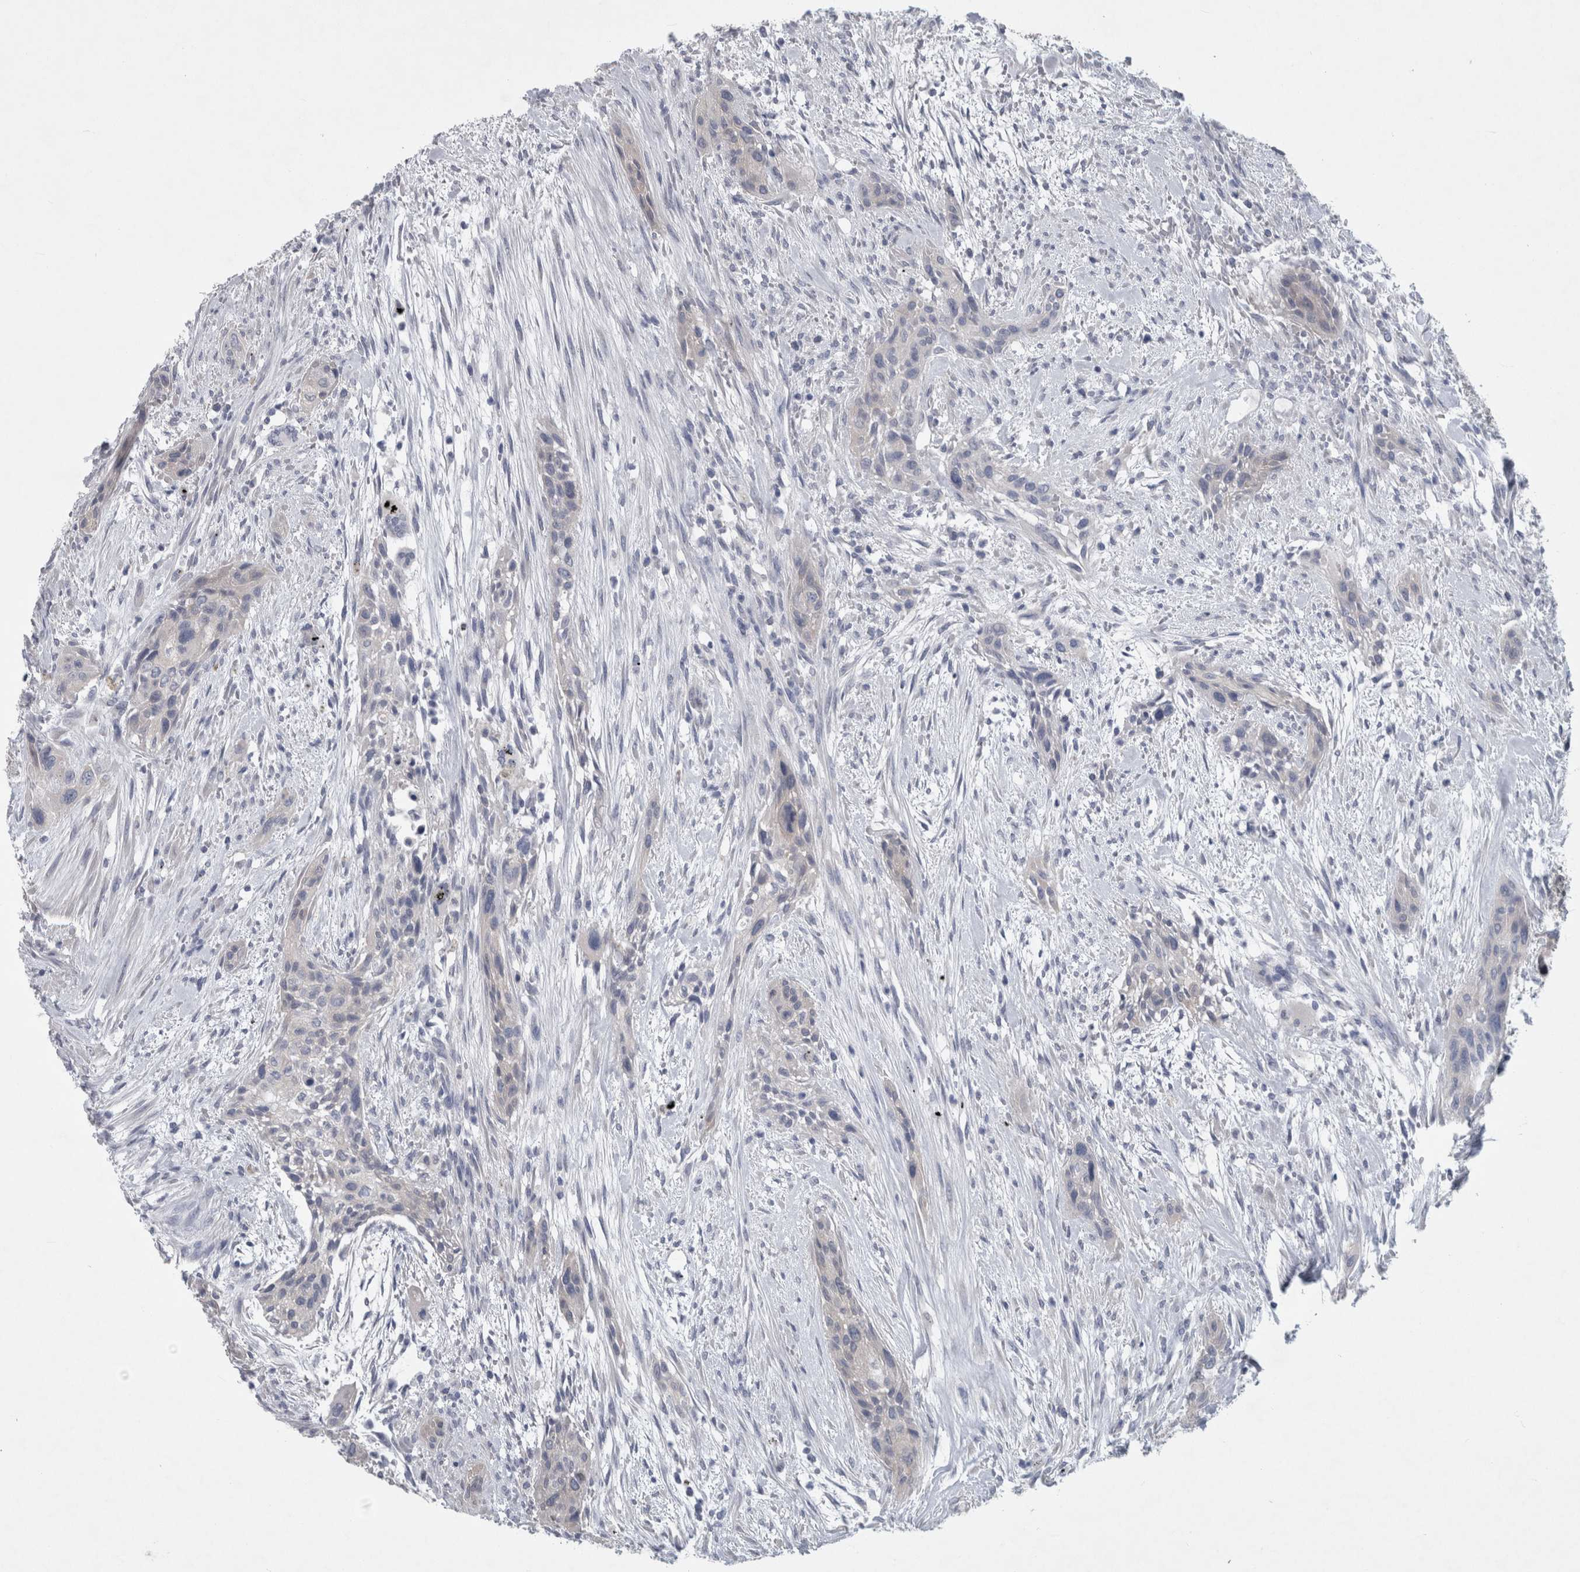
{"staining": {"intensity": "negative", "quantity": "none", "location": "none"}, "tissue": "urothelial cancer", "cell_type": "Tumor cells", "image_type": "cancer", "snomed": [{"axis": "morphology", "description": "Urothelial carcinoma, High grade"}, {"axis": "topography", "description": "Urinary bladder"}], "caption": "A photomicrograph of human high-grade urothelial carcinoma is negative for staining in tumor cells.", "gene": "FAM83H", "patient": {"sex": "male", "age": 35}}